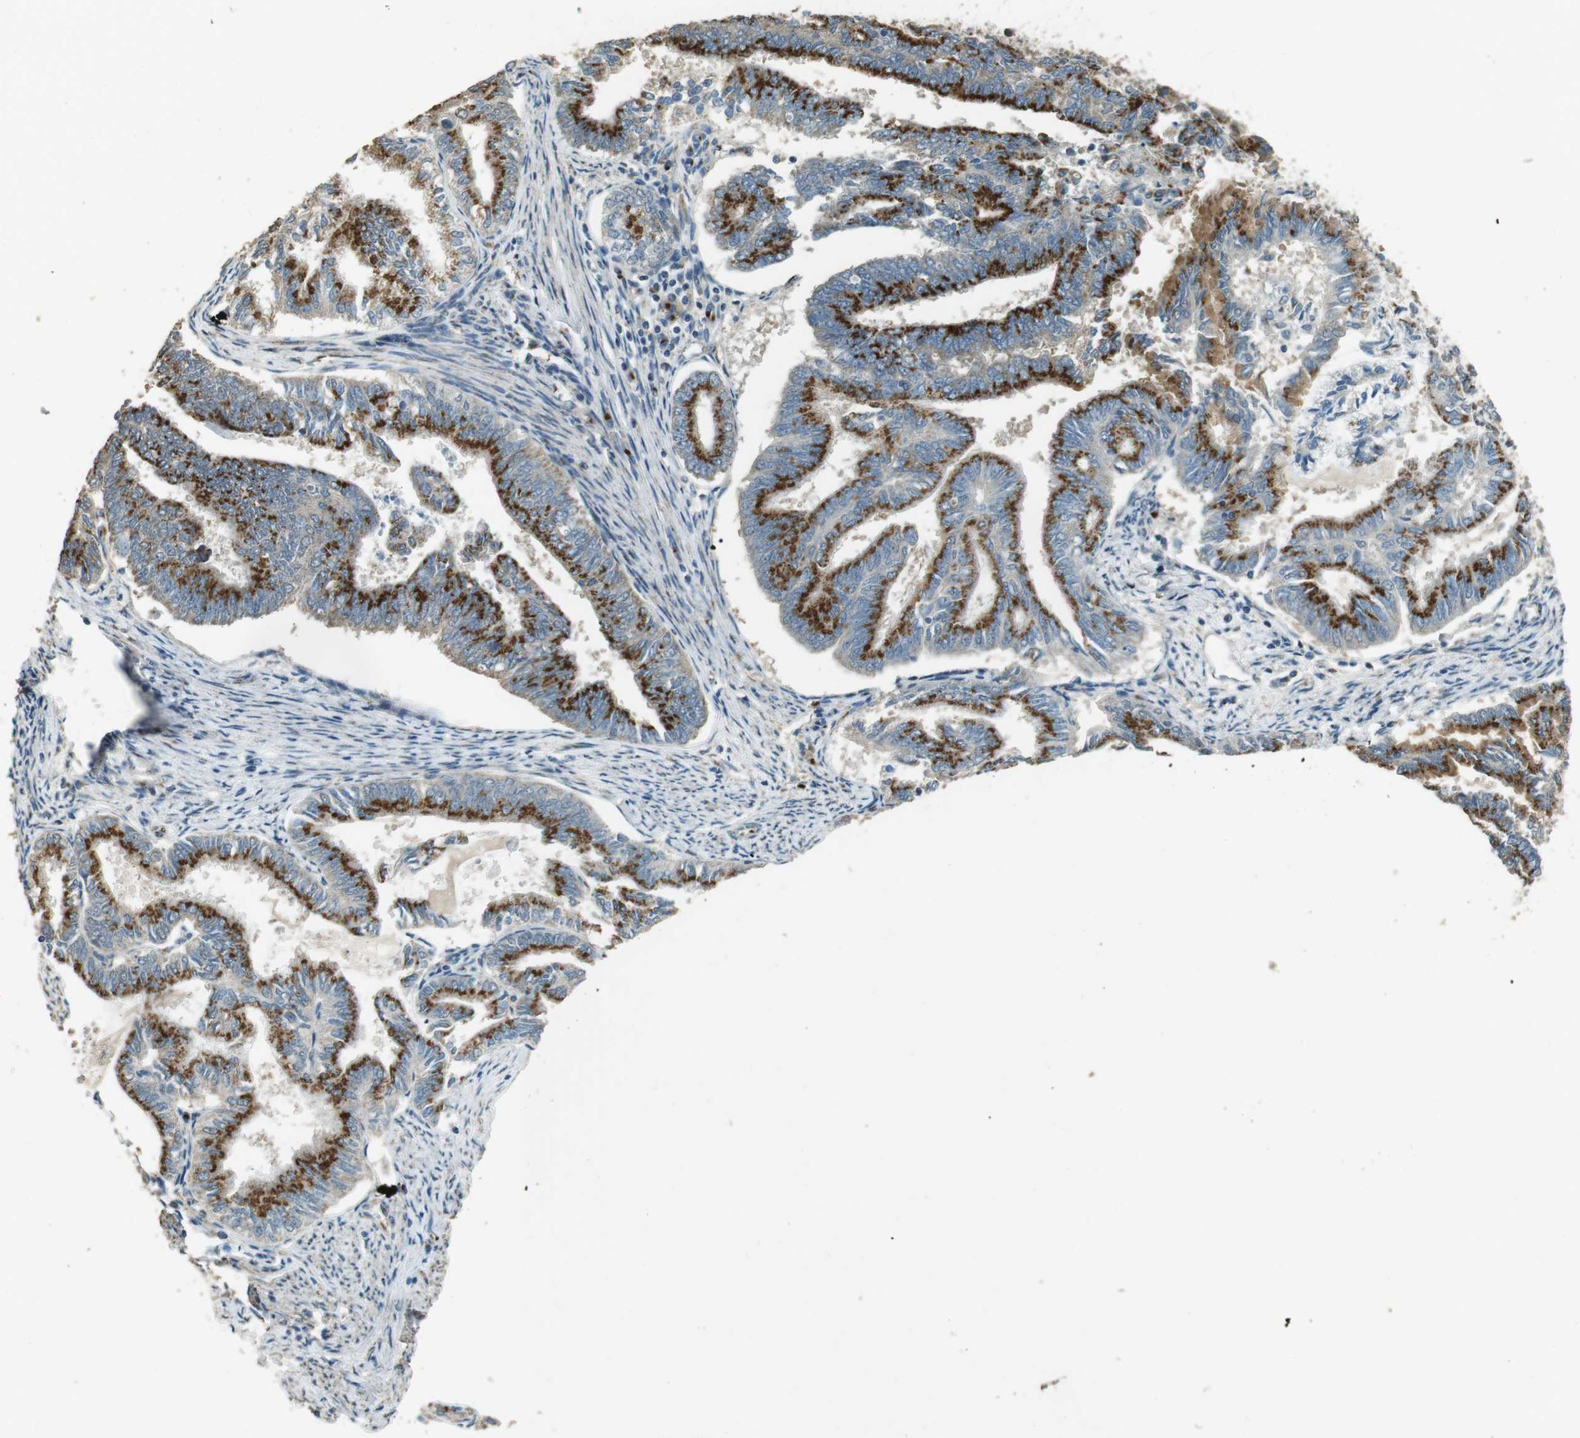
{"staining": {"intensity": "strong", "quantity": ">75%", "location": "cytoplasmic/membranous"}, "tissue": "endometrial cancer", "cell_type": "Tumor cells", "image_type": "cancer", "snomed": [{"axis": "morphology", "description": "Adenocarcinoma, NOS"}, {"axis": "topography", "description": "Endometrium"}], "caption": "Human endometrial cancer (adenocarcinoma) stained with a brown dye reveals strong cytoplasmic/membranous positive positivity in about >75% of tumor cells.", "gene": "TMEM115", "patient": {"sex": "female", "age": 86}}